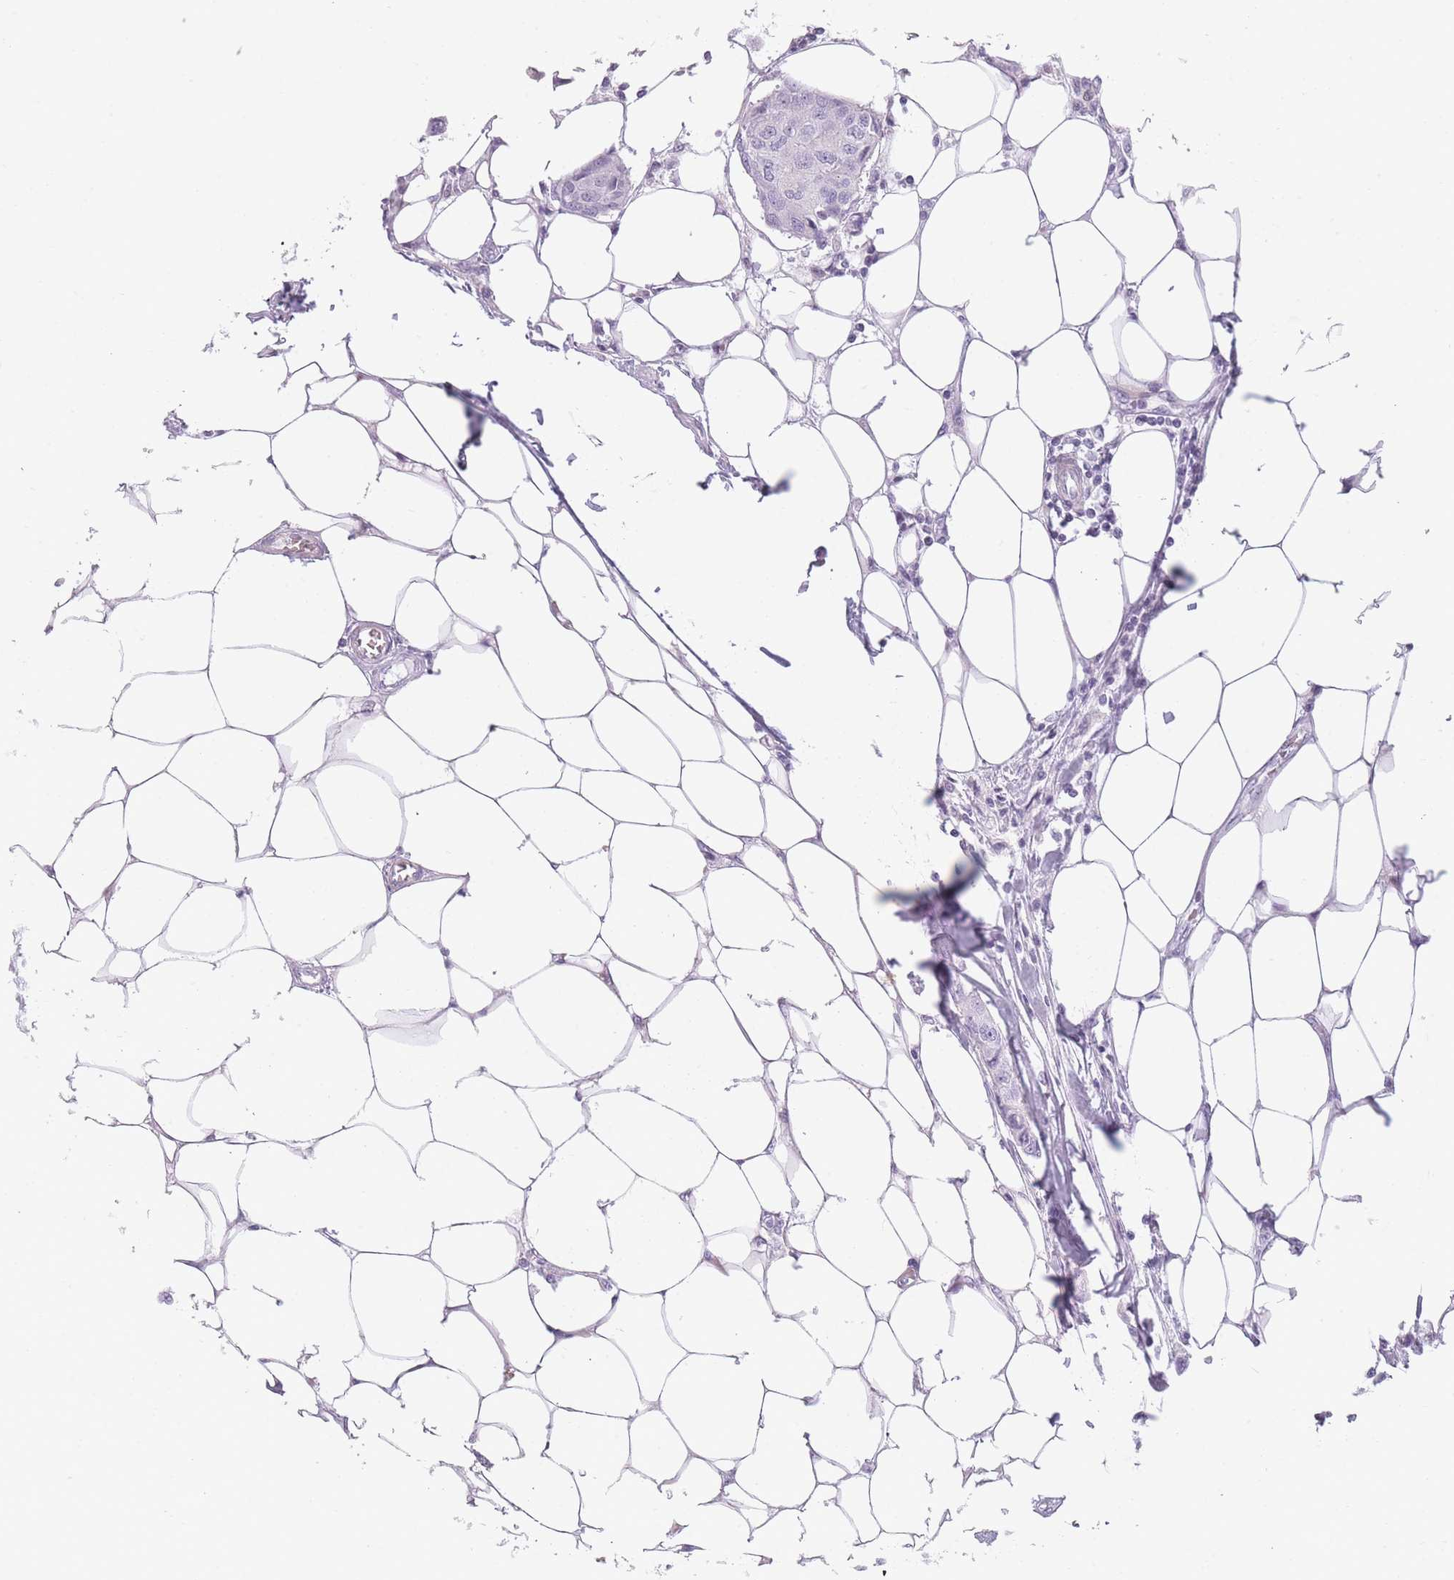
{"staining": {"intensity": "negative", "quantity": "none", "location": "none"}, "tissue": "breast cancer", "cell_type": "Tumor cells", "image_type": "cancer", "snomed": [{"axis": "morphology", "description": "Duct carcinoma"}, {"axis": "topography", "description": "Breast"}, {"axis": "topography", "description": "Lymph node"}], "caption": "Immunohistochemical staining of human invasive ductal carcinoma (breast) reveals no significant positivity in tumor cells.", "gene": "GGT1", "patient": {"sex": "female", "age": 80}}